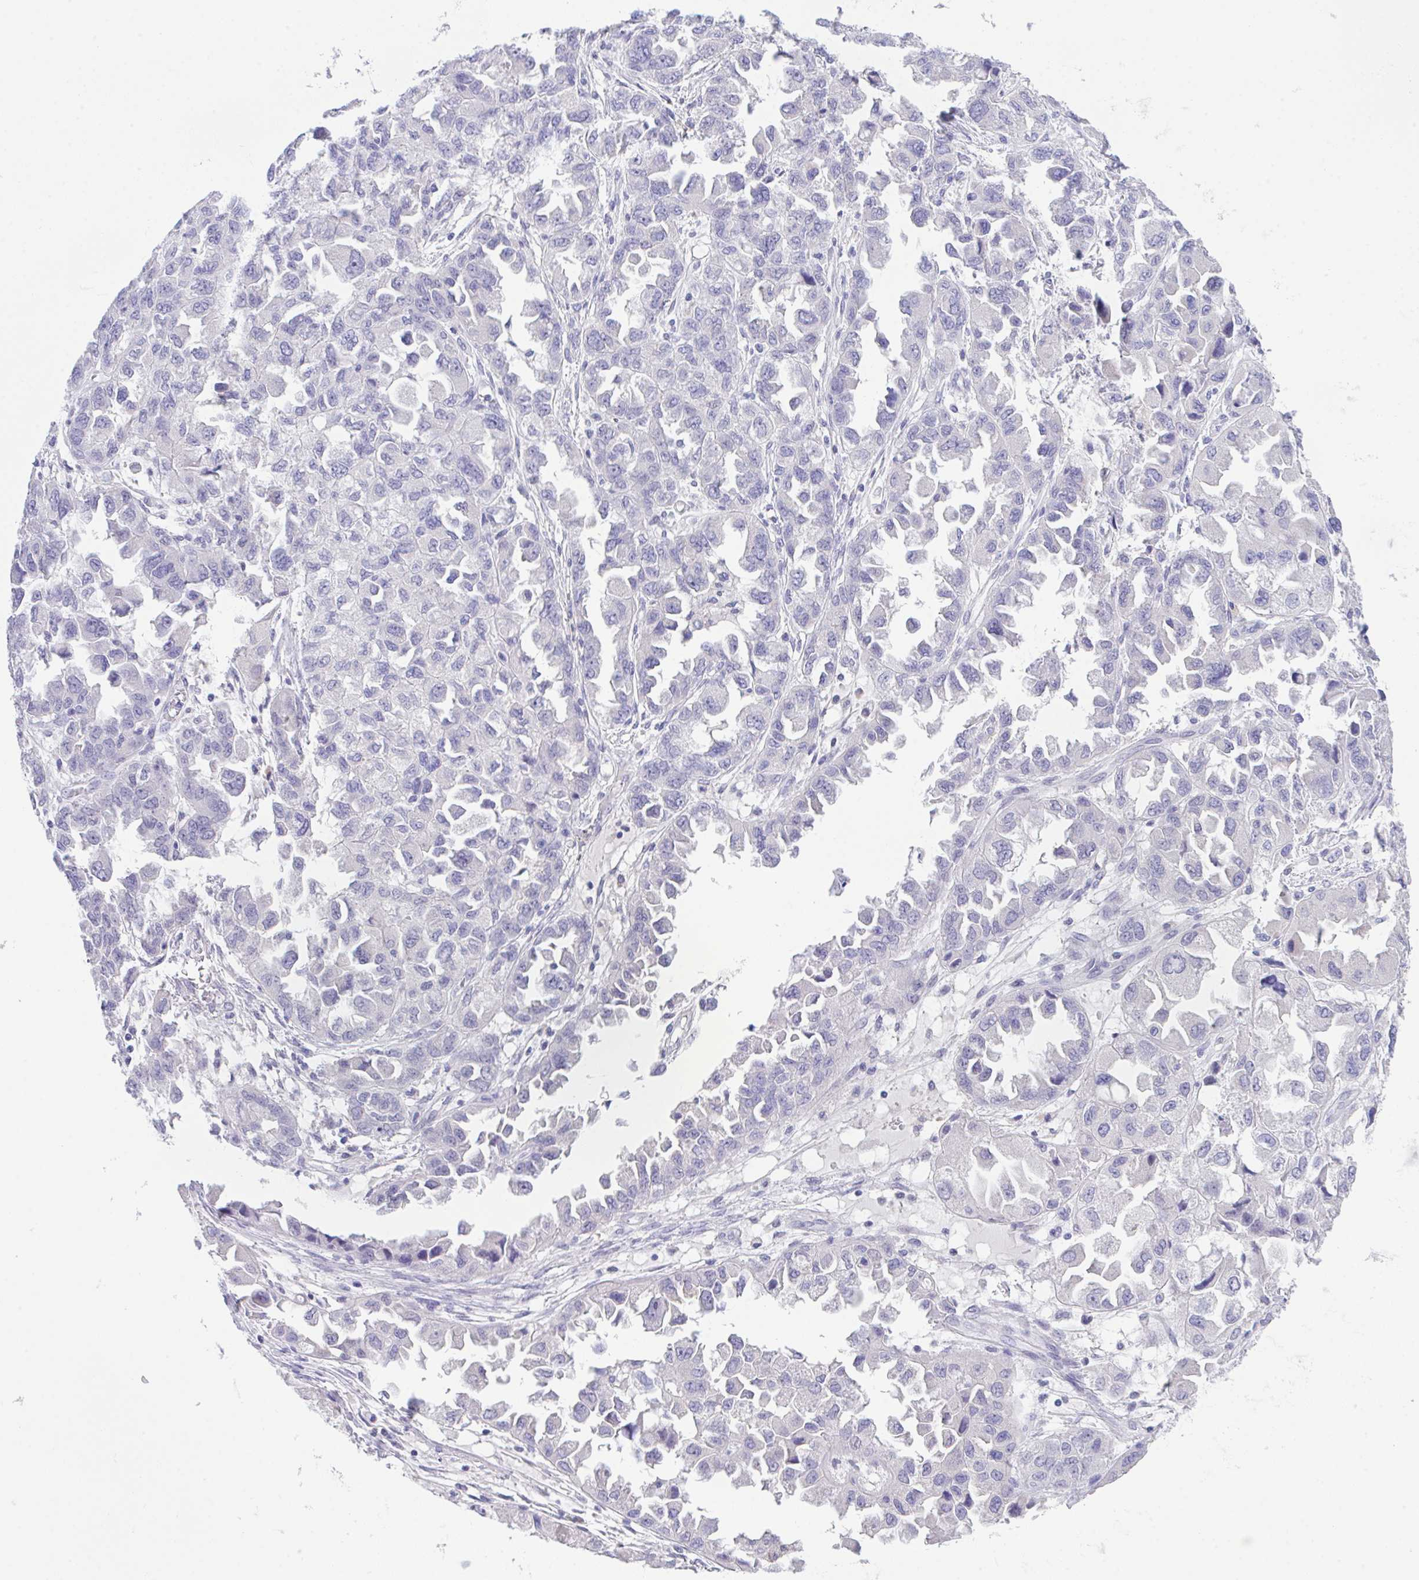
{"staining": {"intensity": "negative", "quantity": "none", "location": "none"}, "tissue": "ovarian cancer", "cell_type": "Tumor cells", "image_type": "cancer", "snomed": [{"axis": "morphology", "description": "Cystadenocarcinoma, serous, NOS"}, {"axis": "topography", "description": "Ovary"}], "caption": "IHC image of human serous cystadenocarcinoma (ovarian) stained for a protein (brown), which shows no expression in tumor cells. (DAB immunohistochemistry, high magnification).", "gene": "HOXB4", "patient": {"sex": "female", "age": 84}}